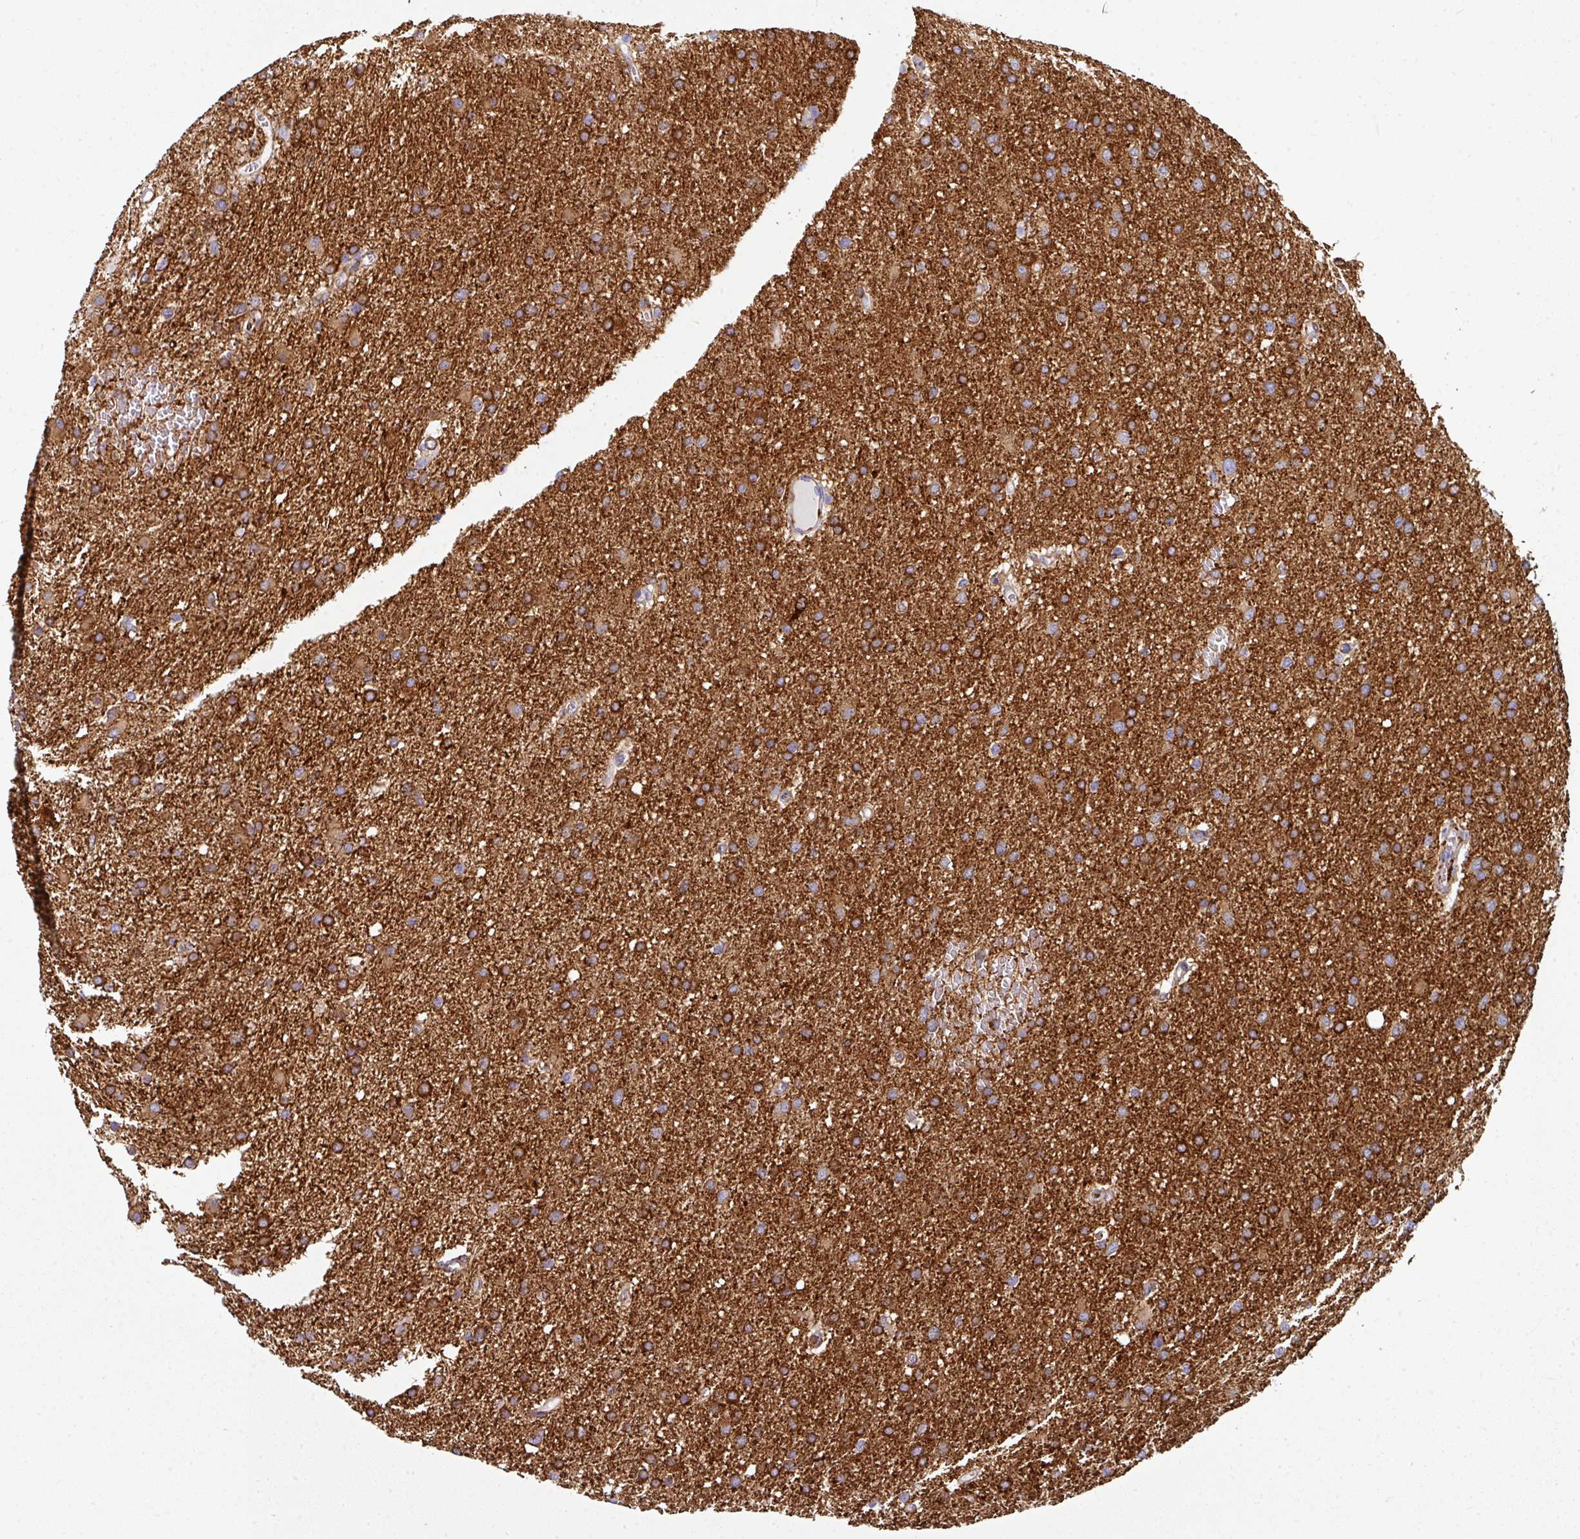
{"staining": {"intensity": "moderate", "quantity": "25%-75%", "location": "cytoplasmic/membranous"}, "tissue": "glioma", "cell_type": "Tumor cells", "image_type": "cancer", "snomed": [{"axis": "morphology", "description": "Glioma, malignant, High grade"}, {"axis": "topography", "description": "Cerebral cortex"}], "caption": "IHC (DAB) staining of glioma exhibits moderate cytoplasmic/membranous protein staining in approximately 25%-75% of tumor cells.", "gene": "BEND5", "patient": {"sex": "female", "age": 36}}